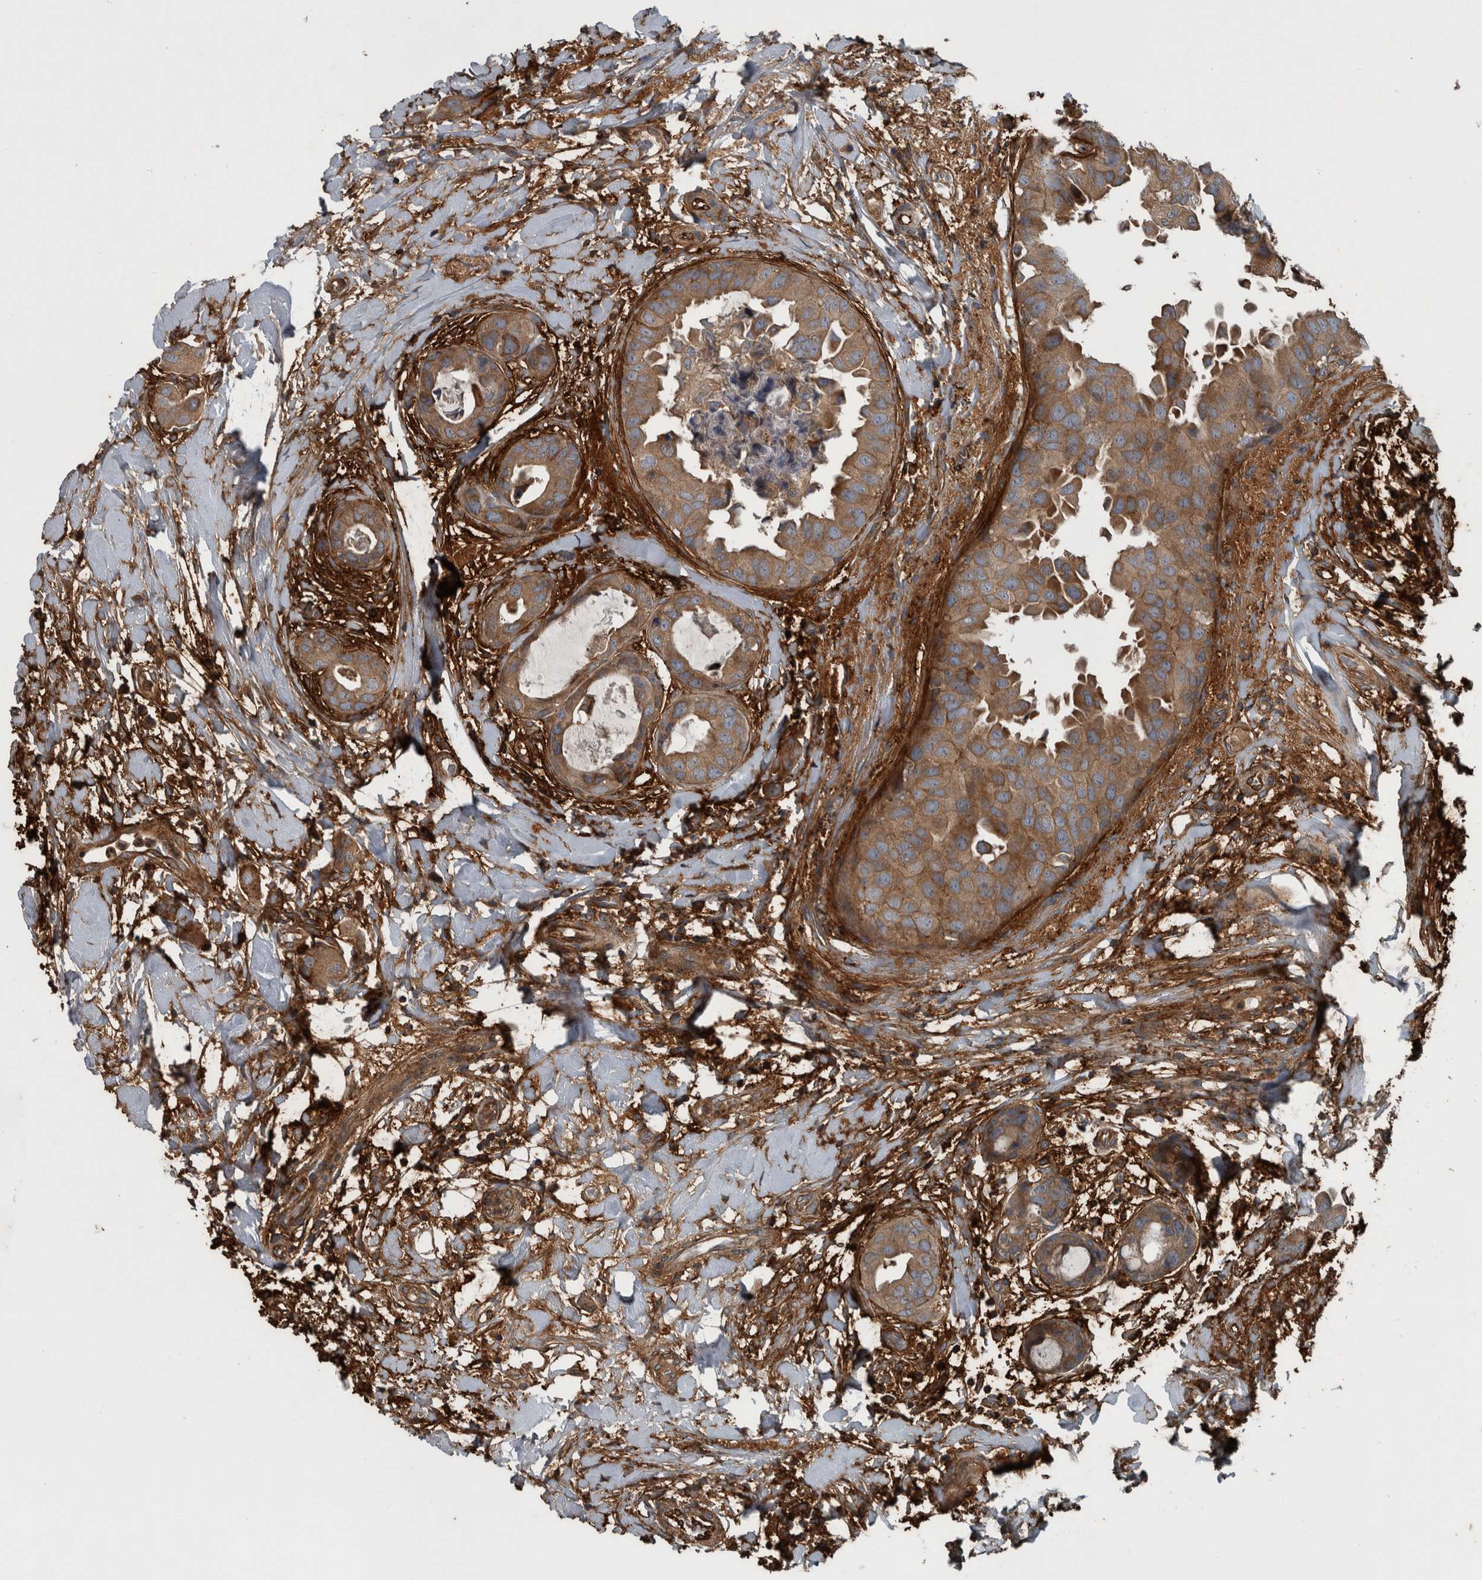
{"staining": {"intensity": "moderate", "quantity": ">75%", "location": "cytoplasmic/membranous"}, "tissue": "breast cancer", "cell_type": "Tumor cells", "image_type": "cancer", "snomed": [{"axis": "morphology", "description": "Duct carcinoma"}, {"axis": "topography", "description": "Breast"}], "caption": "Immunohistochemical staining of intraductal carcinoma (breast) demonstrates medium levels of moderate cytoplasmic/membranous protein positivity in about >75% of tumor cells.", "gene": "EXOC8", "patient": {"sex": "female", "age": 40}}